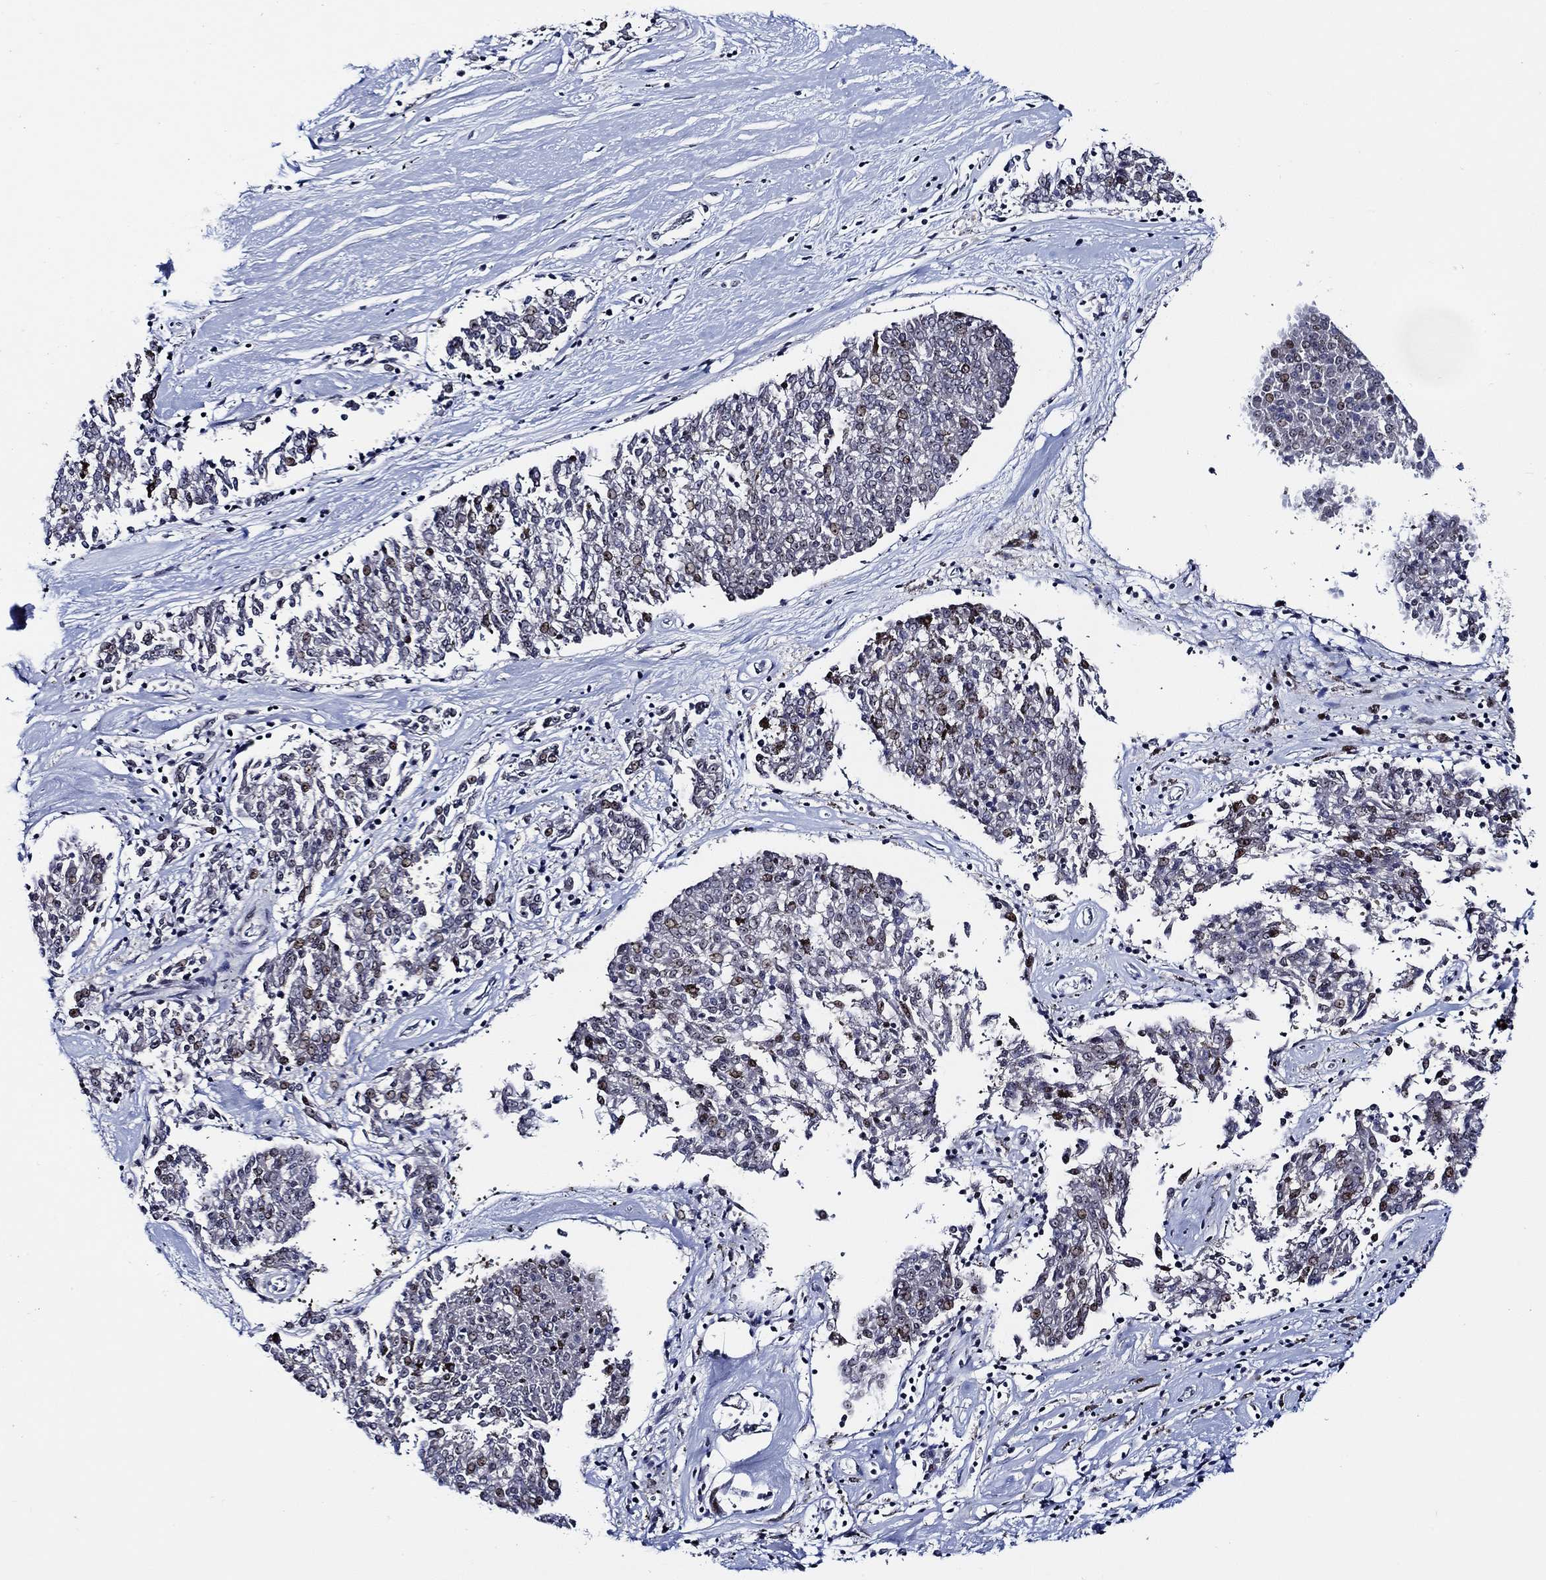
{"staining": {"intensity": "negative", "quantity": "none", "location": "none"}, "tissue": "melanoma", "cell_type": "Tumor cells", "image_type": "cancer", "snomed": [{"axis": "morphology", "description": "Malignant melanoma, NOS"}, {"axis": "topography", "description": "Skin"}], "caption": "Immunohistochemistry image of malignant melanoma stained for a protein (brown), which demonstrates no positivity in tumor cells.", "gene": "C8orf48", "patient": {"sex": "female", "age": 72}}